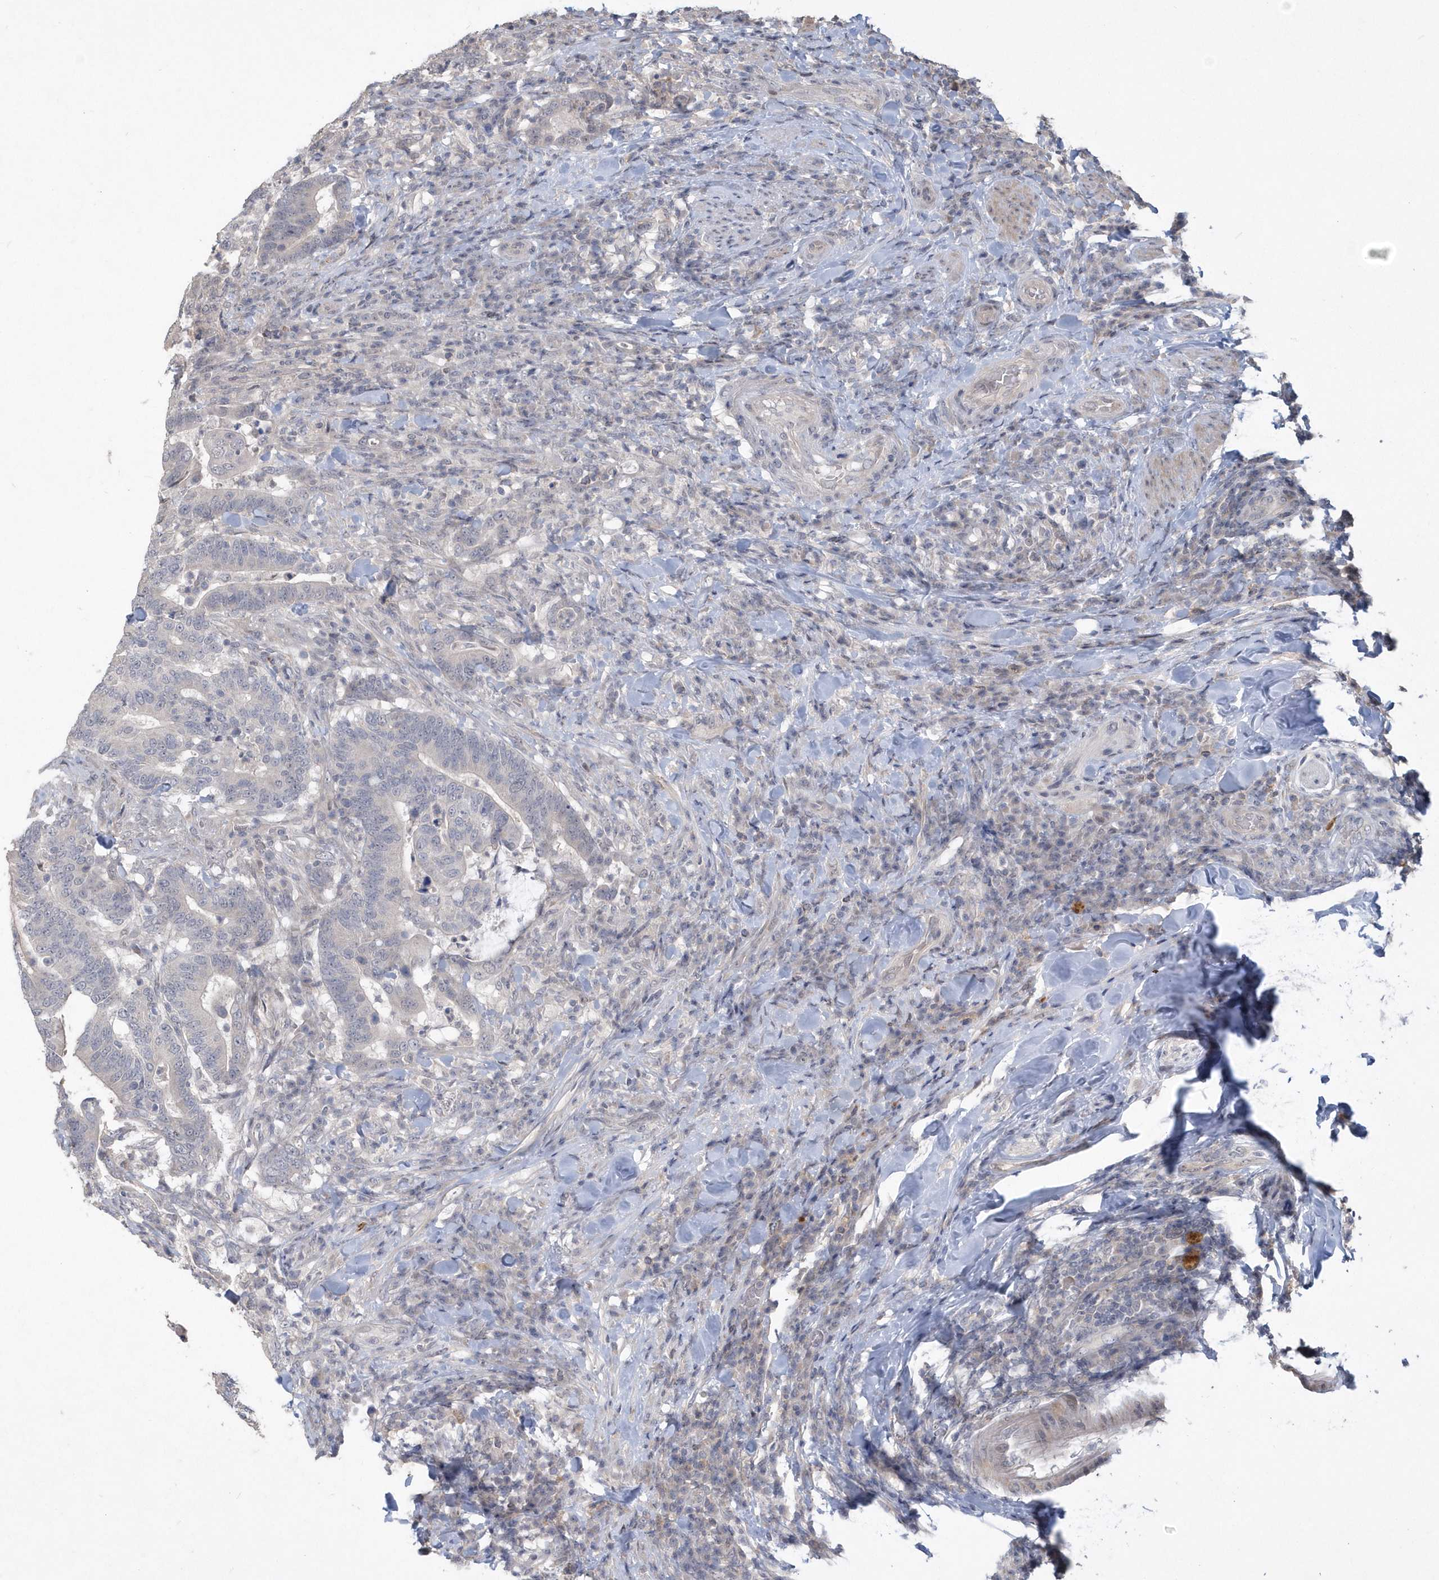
{"staining": {"intensity": "negative", "quantity": "none", "location": "none"}, "tissue": "colorectal cancer", "cell_type": "Tumor cells", "image_type": "cancer", "snomed": [{"axis": "morphology", "description": "Adenocarcinoma, NOS"}, {"axis": "topography", "description": "Colon"}], "caption": "Immunohistochemical staining of human colorectal cancer (adenocarcinoma) displays no significant expression in tumor cells. The staining is performed using DAB (3,3'-diaminobenzidine) brown chromogen with nuclei counter-stained in using hematoxylin.", "gene": "TSPEAR", "patient": {"sex": "female", "age": 66}}